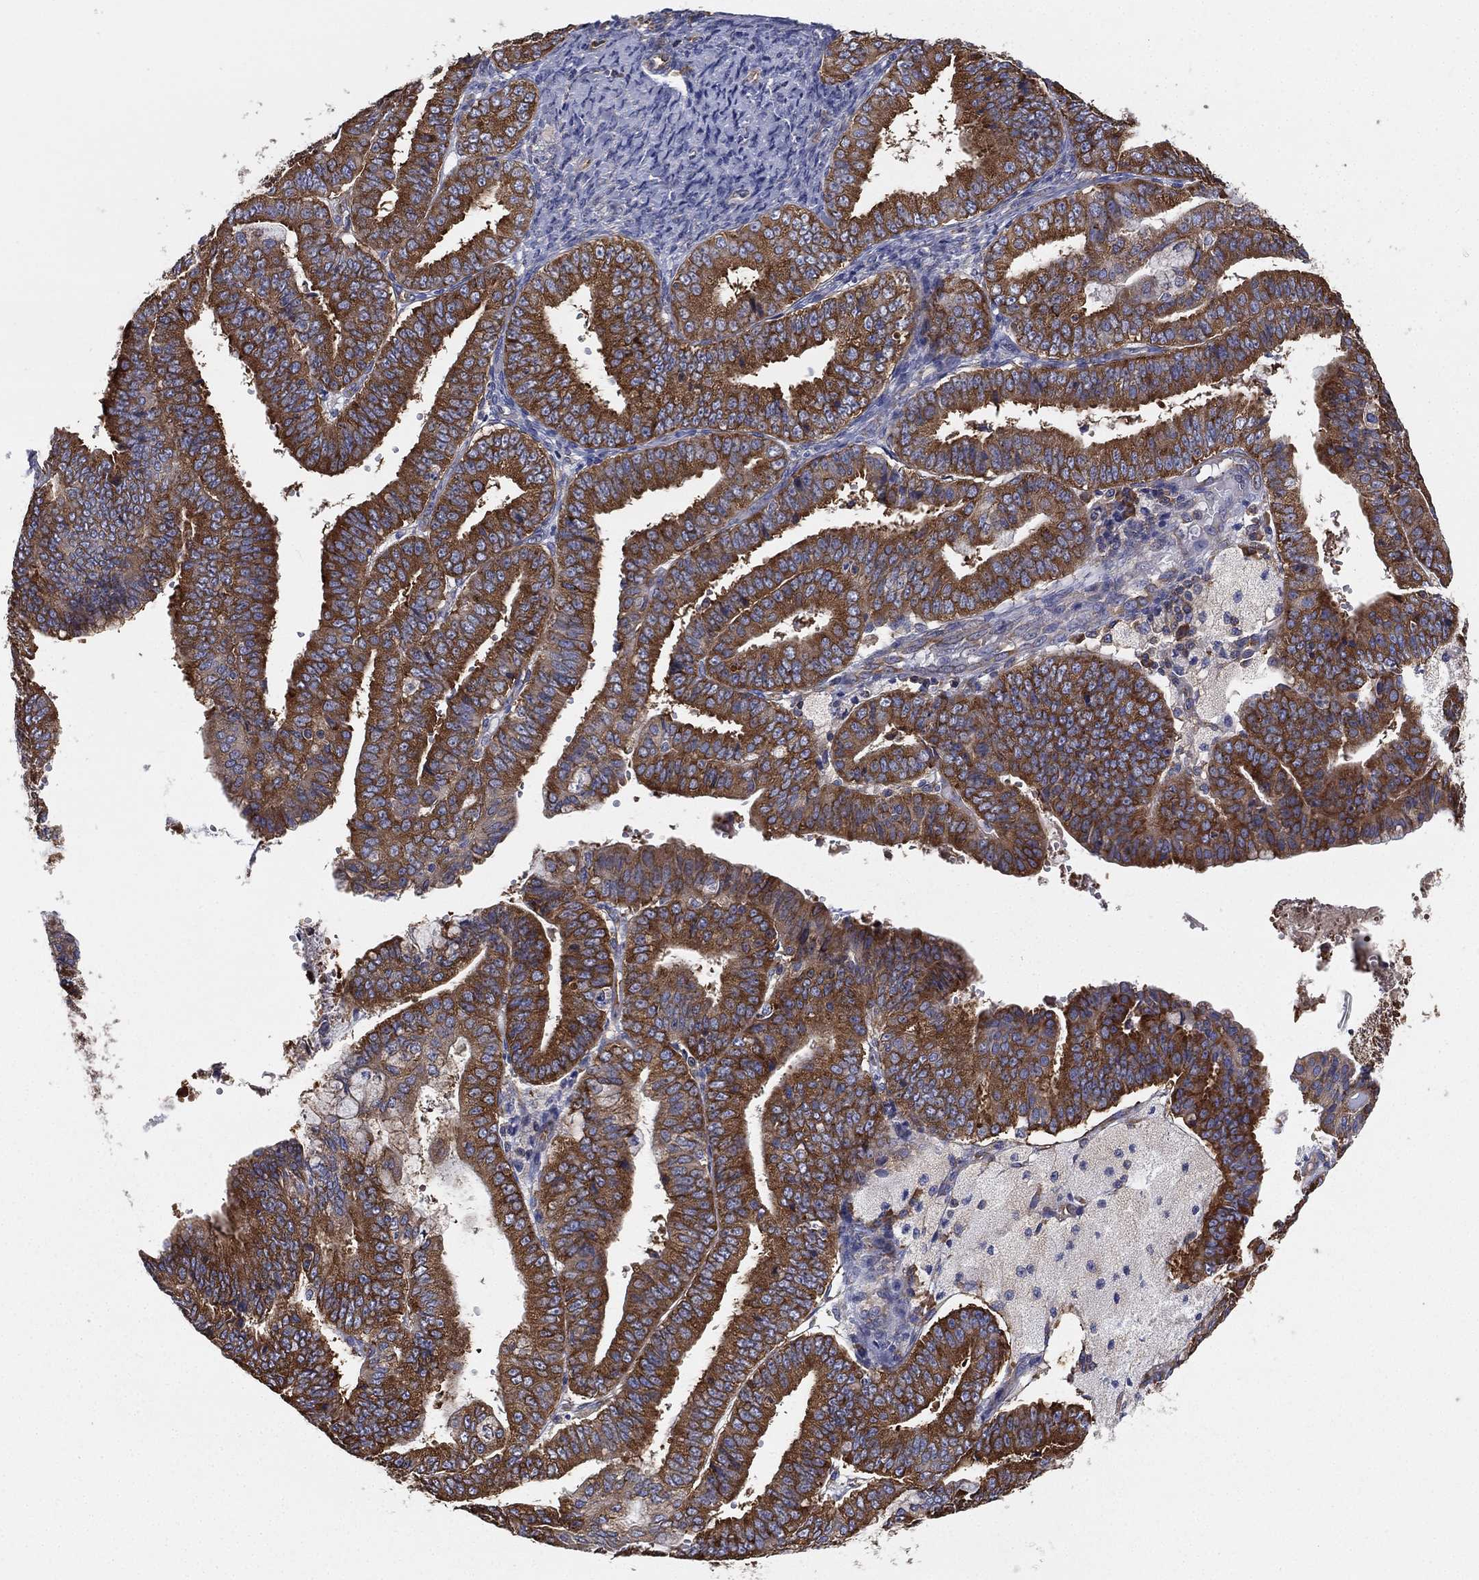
{"staining": {"intensity": "strong", "quantity": ">75%", "location": "cytoplasmic/membranous"}, "tissue": "endometrial cancer", "cell_type": "Tumor cells", "image_type": "cancer", "snomed": [{"axis": "morphology", "description": "Adenocarcinoma, NOS"}, {"axis": "topography", "description": "Endometrium"}], "caption": "This photomicrograph reveals immunohistochemistry (IHC) staining of human endometrial cancer, with high strong cytoplasmic/membranous positivity in approximately >75% of tumor cells.", "gene": "FARSA", "patient": {"sex": "female", "age": 63}}